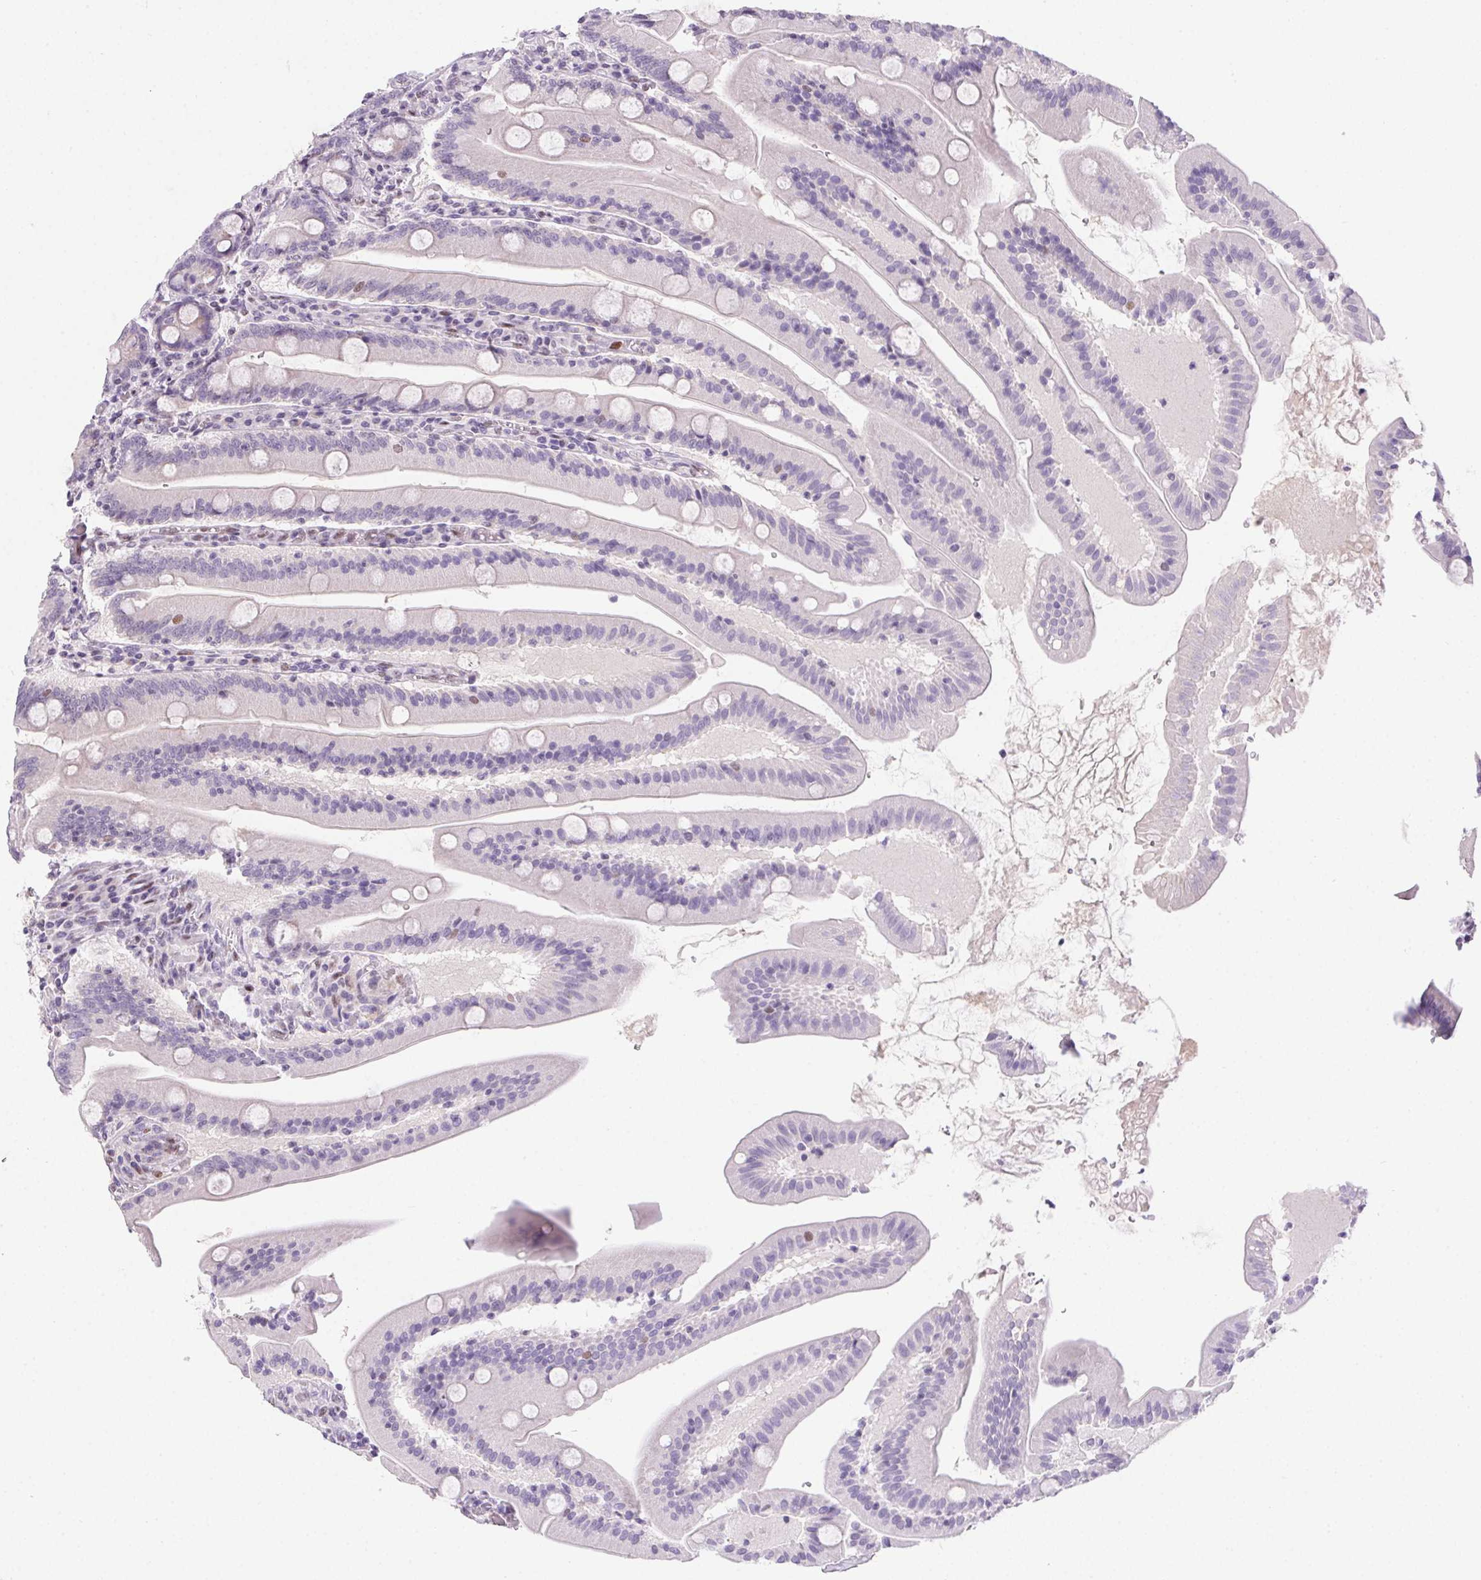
{"staining": {"intensity": "negative", "quantity": "none", "location": "none"}, "tissue": "small intestine", "cell_type": "Glandular cells", "image_type": "normal", "snomed": [{"axis": "morphology", "description": "Normal tissue, NOS"}, {"axis": "topography", "description": "Small intestine"}], "caption": "Small intestine stained for a protein using immunohistochemistry (IHC) exhibits no expression glandular cells.", "gene": "SP9", "patient": {"sex": "male", "age": 37}}